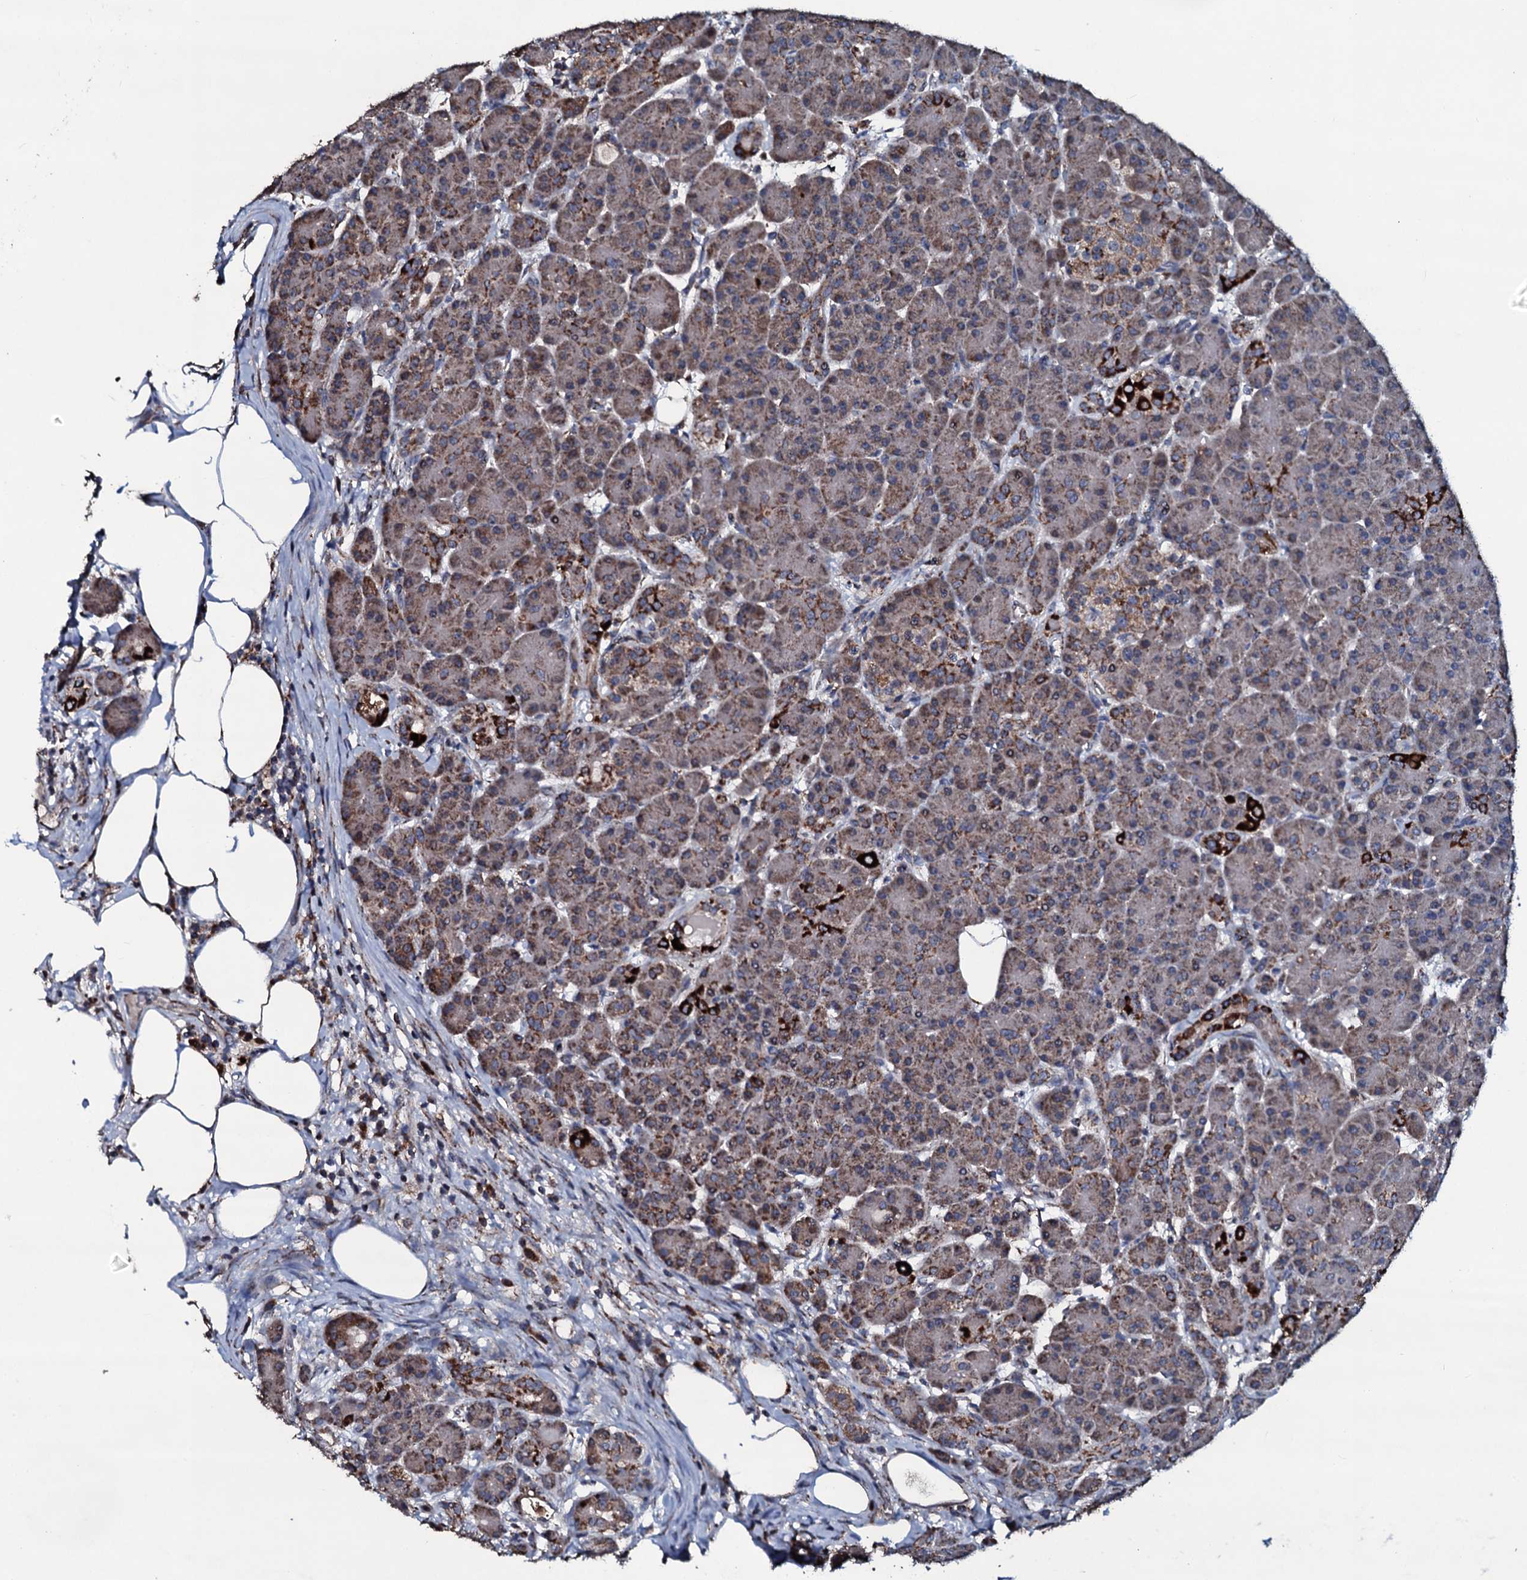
{"staining": {"intensity": "moderate", "quantity": ">75%", "location": "cytoplasmic/membranous"}, "tissue": "pancreas", "cell_type": "Exocrine glandular cells", "image_type": "normal", "snomed": [{"axis": "morphology", "description": "Normal tissue, NOS"}, {"axis": "topography", "description": "Pancreas"}], "caption": "Immunohistochemistry (IHC) (DAB (3,3'-diaminobenzidine)) staining of unremarkable human pancreas shows moderate cytoplasmic/membranous protein expression in approximately >75% of exocrine glandular cells. (IHC, brightfield microscopy, high magnification).", "gene": "DYNC2I2", "patient": {"sex": "male", "age": 63}}